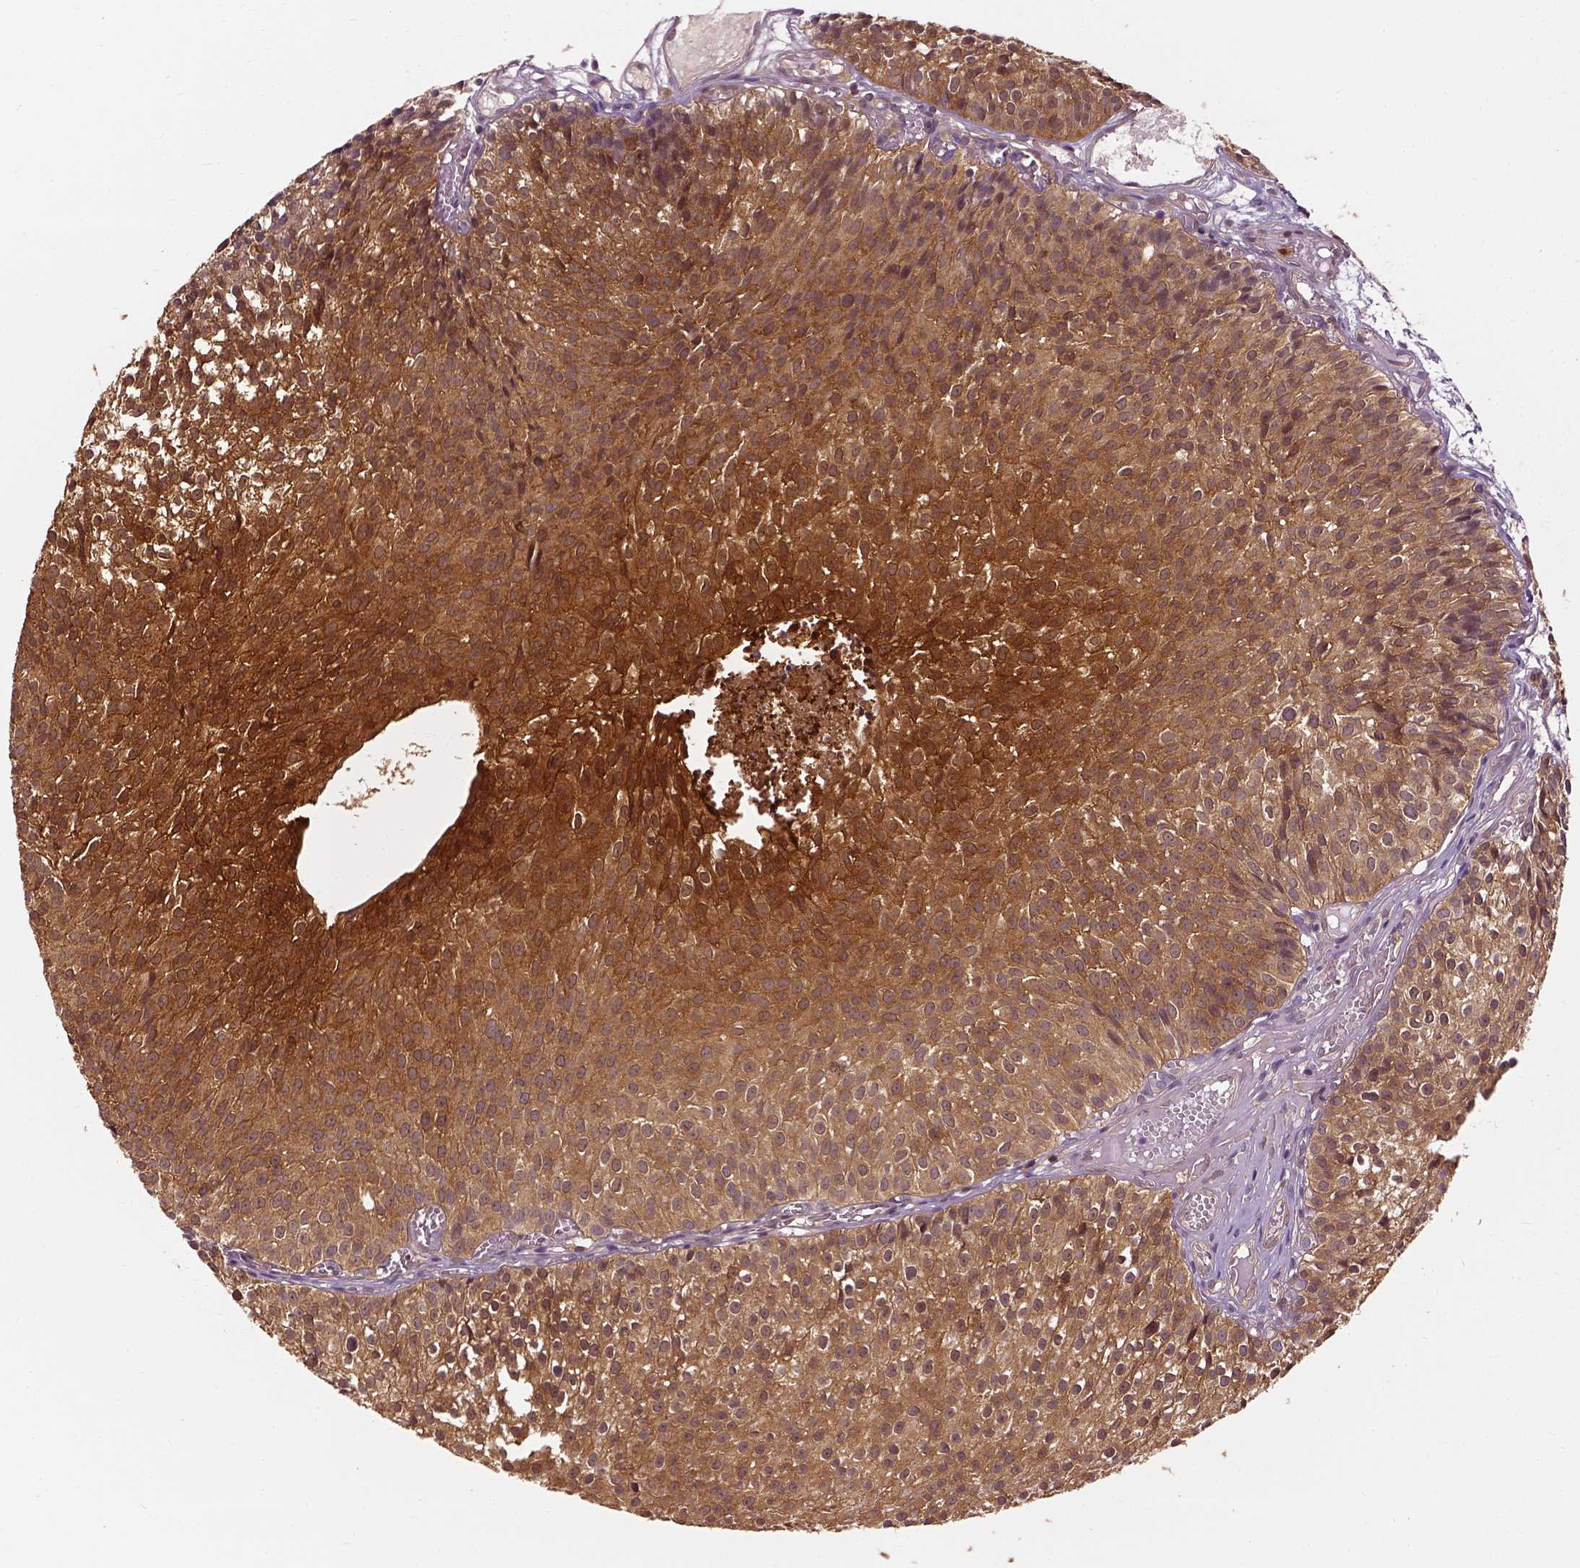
{"staining": {"intensity": "strong", "quantity": ">75%", "location": "cytoplasmic/membranous"}, "tissue": "urothelial cancer", "cell_type": "Tumor cells", "image_type": "cancer", "snomed": [{"axis": "morphology", "description": "Urothelial carcinoma, Low grade"}, {"axis": "topography", "description": "Urinary bladder"}], "caption": "Strong cytoplasmic/membranous positivity for a protein is present in approximately >75% of tumor cells of urothelial cancer using IHC.", "gene": "GPI", "patient": {"sex": "male", "age": 63}}